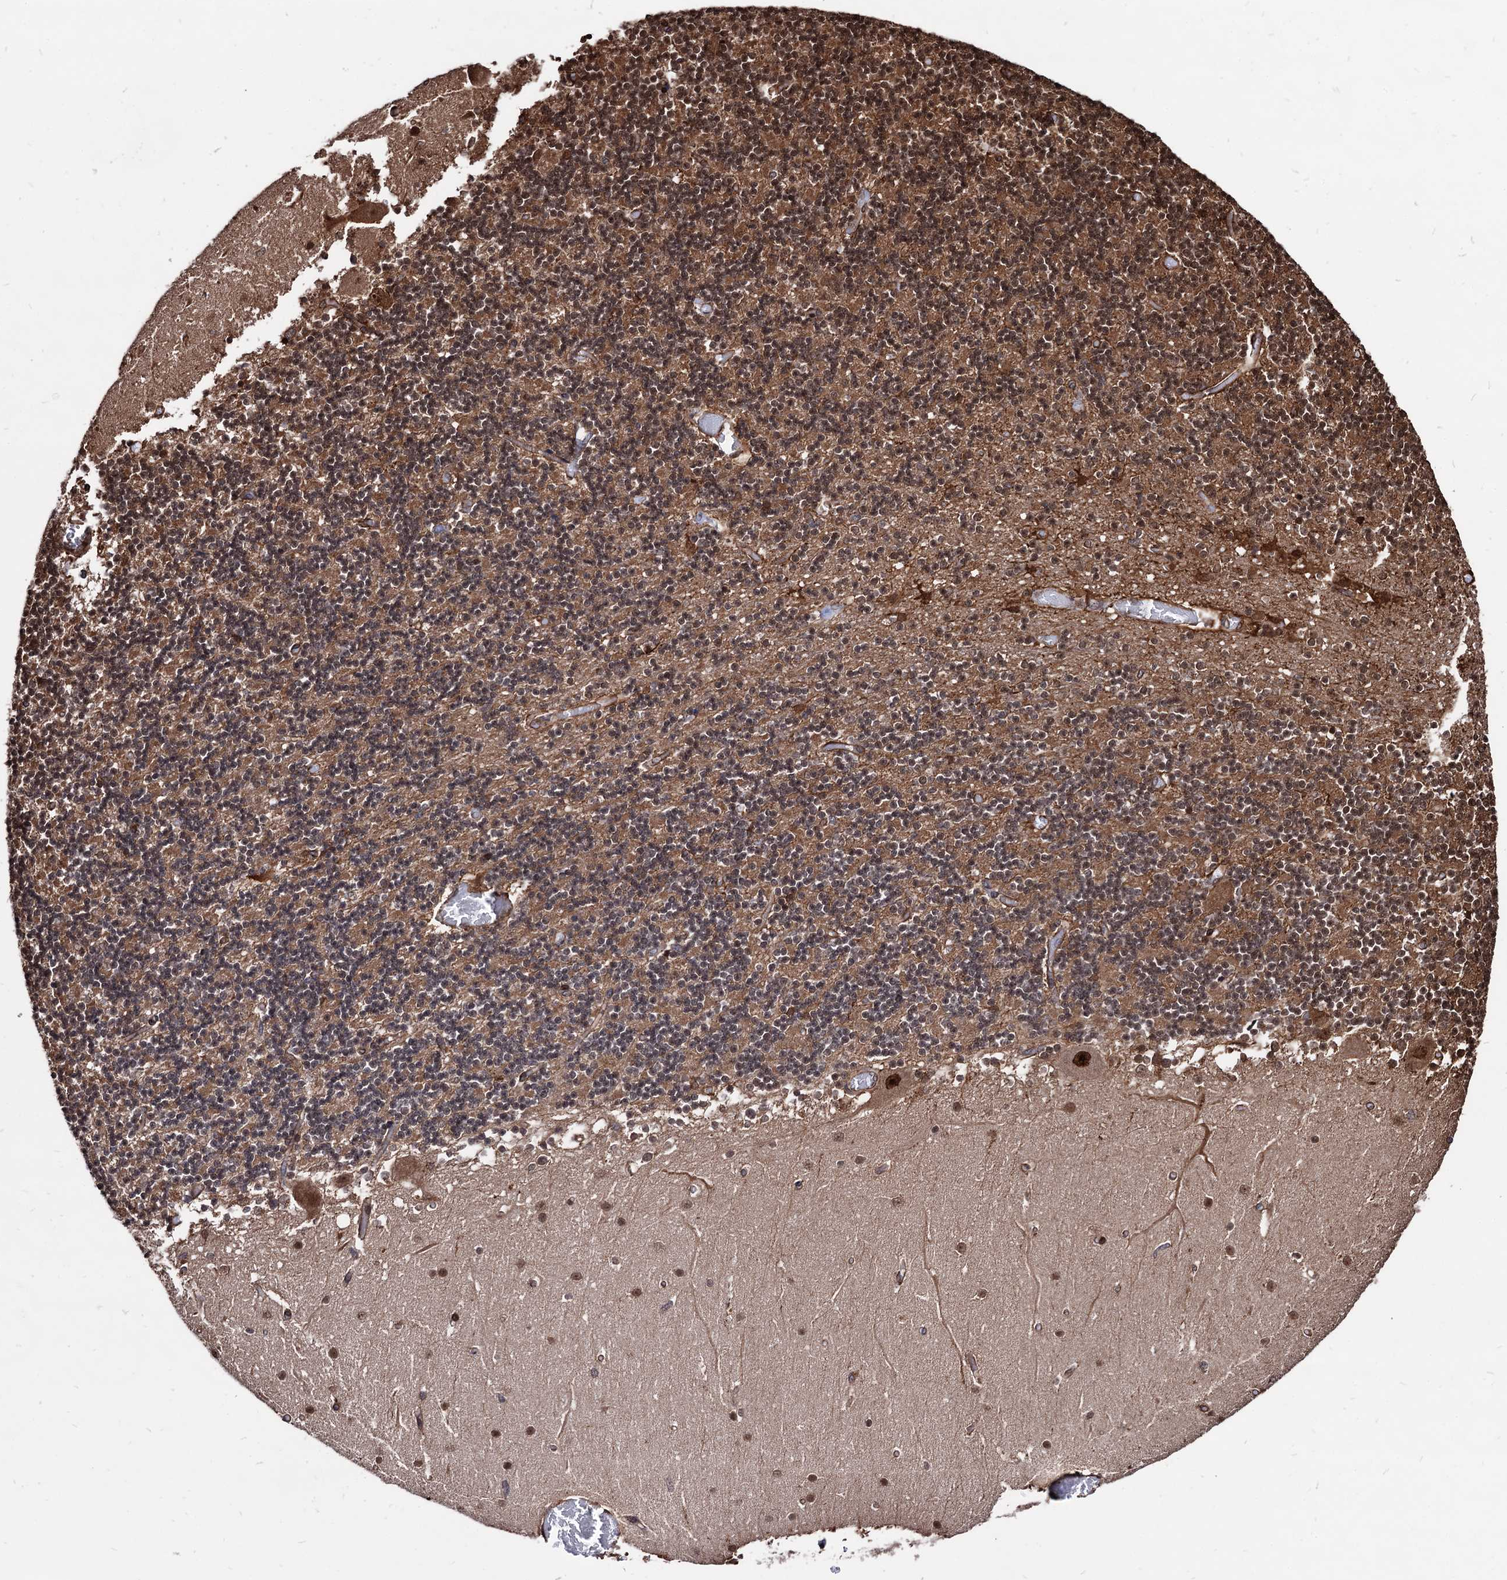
{"staining": {"intensity": "moderate", "quantity": "25%-75%", "location": "cytoplasmic/membranous,nuclear"}, "tissue": "cerebellum", "cell_type": "Cells in granular layer", "image_type": "normal", "snomed": [{"axis": "morphology", "description": "Normal tissue, NOS"}, {"axis": "topography", "description": "Cerebellum"}], "caption": "DAB (3,3'-diaminobenzidine) immunohistochemical staining of benign cerebellum shows moderate cytoplasmic/membranous,nuclear protein expression in about 25%-75% of cells in granular layer. The protein of interest is shown in brown color, while the nuclei are stained blue.", "gene": "ANKRD12", "patient": {"sex": "female", "age": 28}}